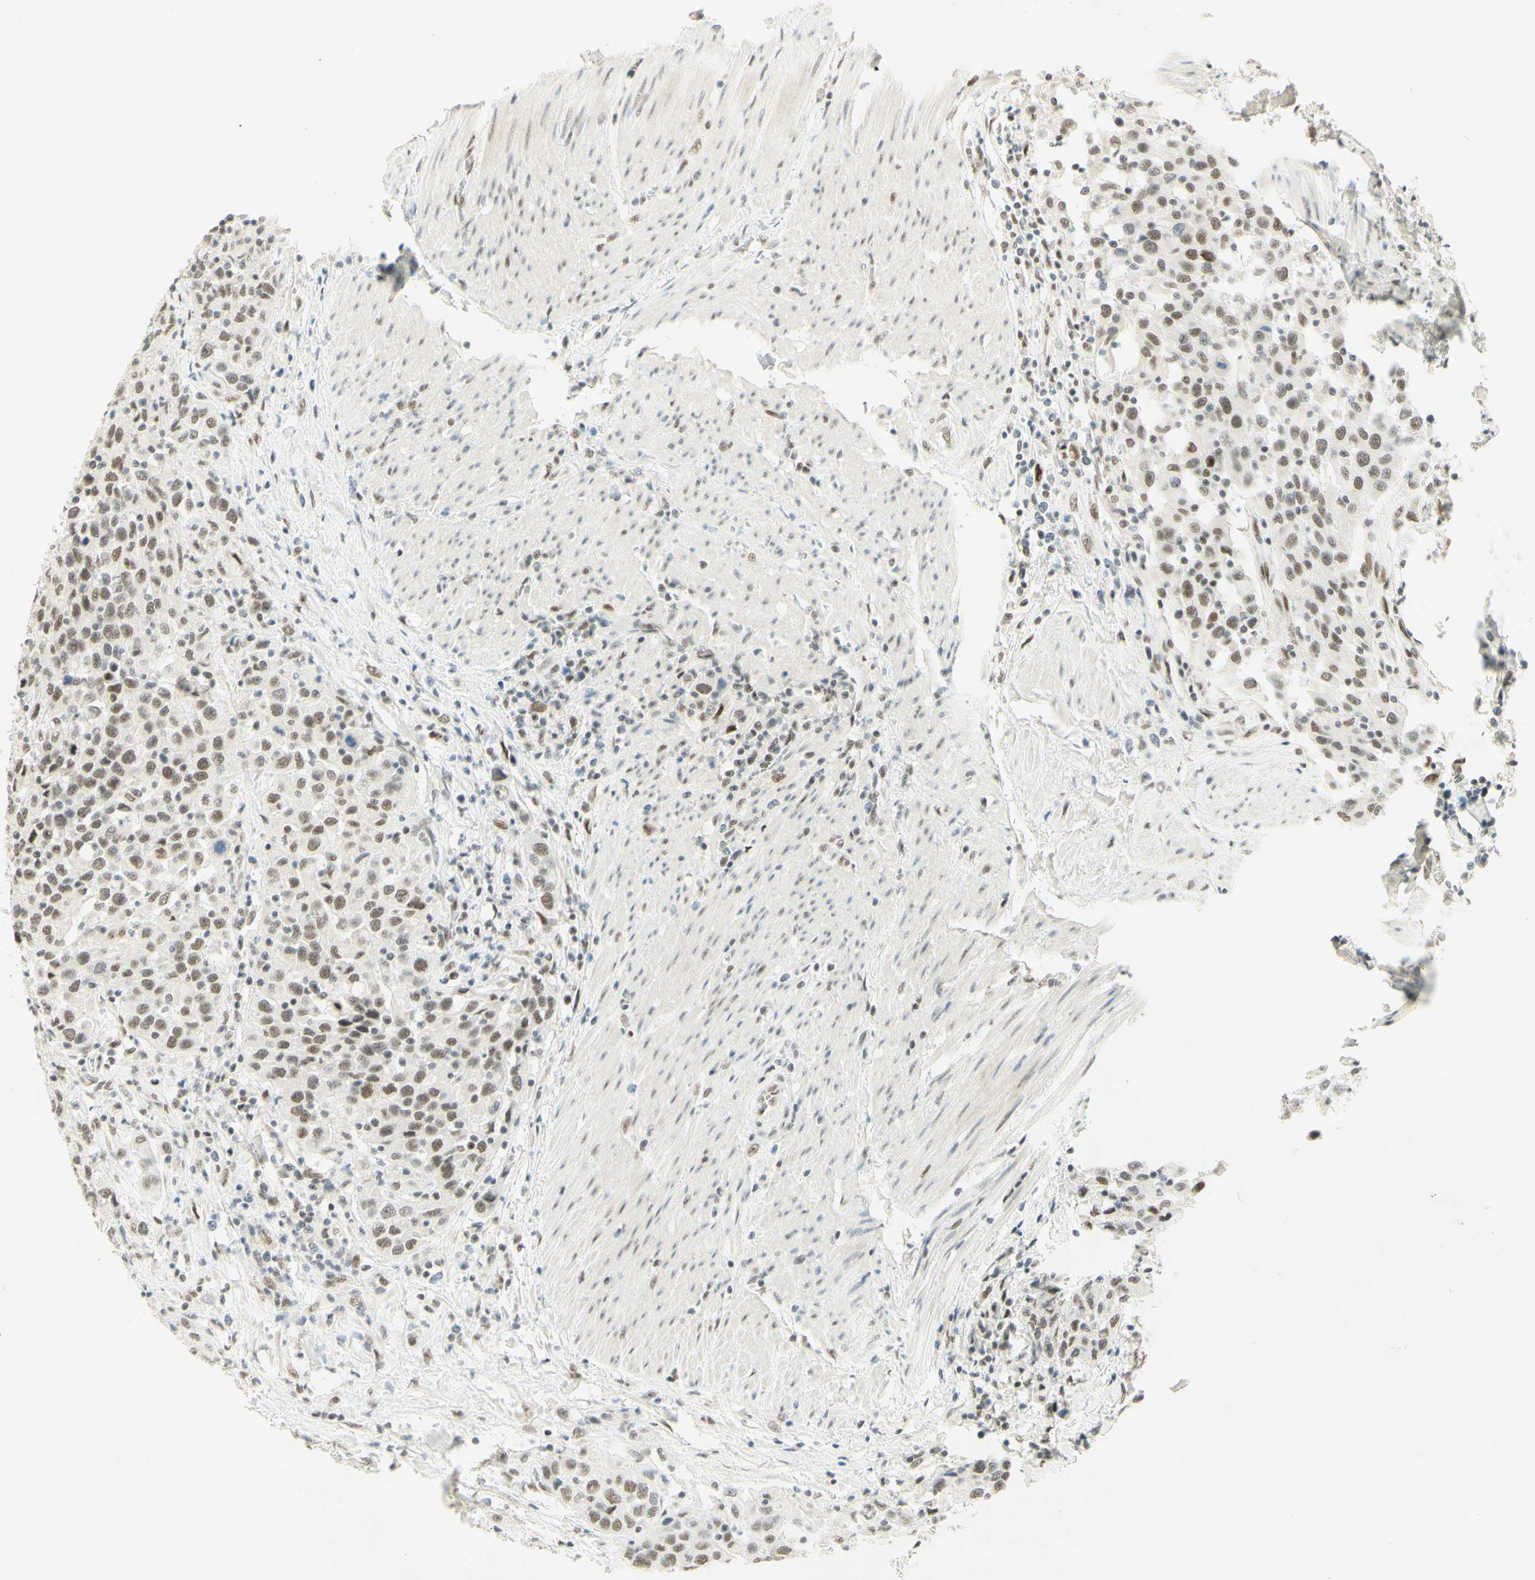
{"staining": {"intensity": "weak", "quantity": "25%-75%", "location": "nuclear"}, "tissue": "urothelial cancer", "cell_type": "Tumor cells", "image_type": "cancer", "snomed": [{"axis": "morphology", "description": "Urothelial carcinoma, High grade"}, {"axis": "topography", "description": "Urinary bladder"}], "caption": "High-magnification brightfield microscopy of urothelial cancer stained with DAB (3,3'-diaminobenzidine) (brown) and counterstained with hematoxylin (blue). tumor cells exhibit weak nuclear expression is present in about25%-75% of cells.", "gene": "PMS2", "patient": {"sex": "female", "age": 80}}